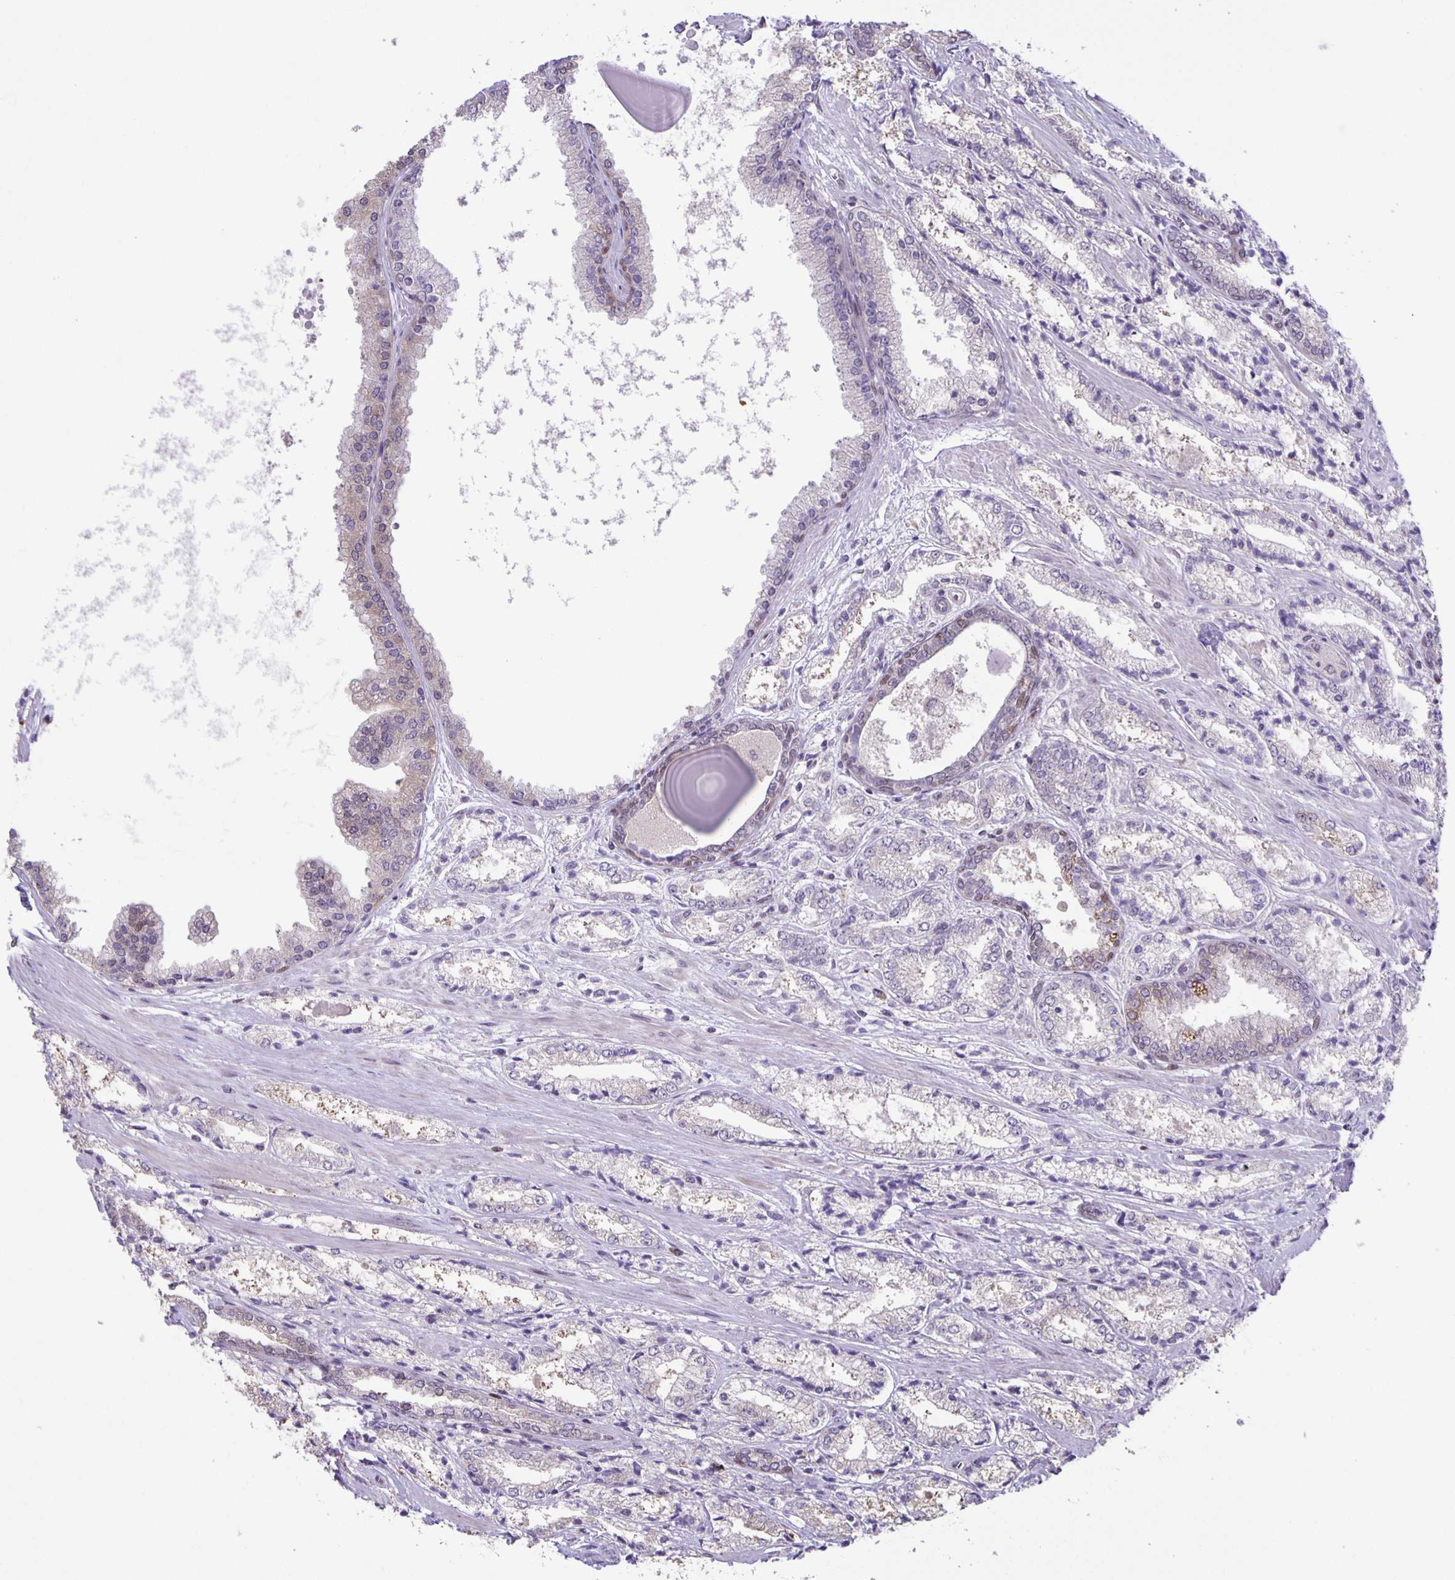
{"staining": {"intensity": "weak", "quantity": "25%-75%", "location": "cytoplasmic/membranous"}, "tissue": "prostate cancer", "cell_type": "Tumor cells", "image_type": "cancer", "snomed": [{"axis": "morphology", "description": "Adenocarcinoma, High grade"}, {"axis": "topography", "description": "Prostate"}], "caption": "The immunohistochemical stain highlights weak cytoplasmic/membranous staining in tumor cells of adenocarcinoma (high-grade) (prostate) tissue.", "gene": "MAPK12", "patient": {"sex": "male", "age": 64}}